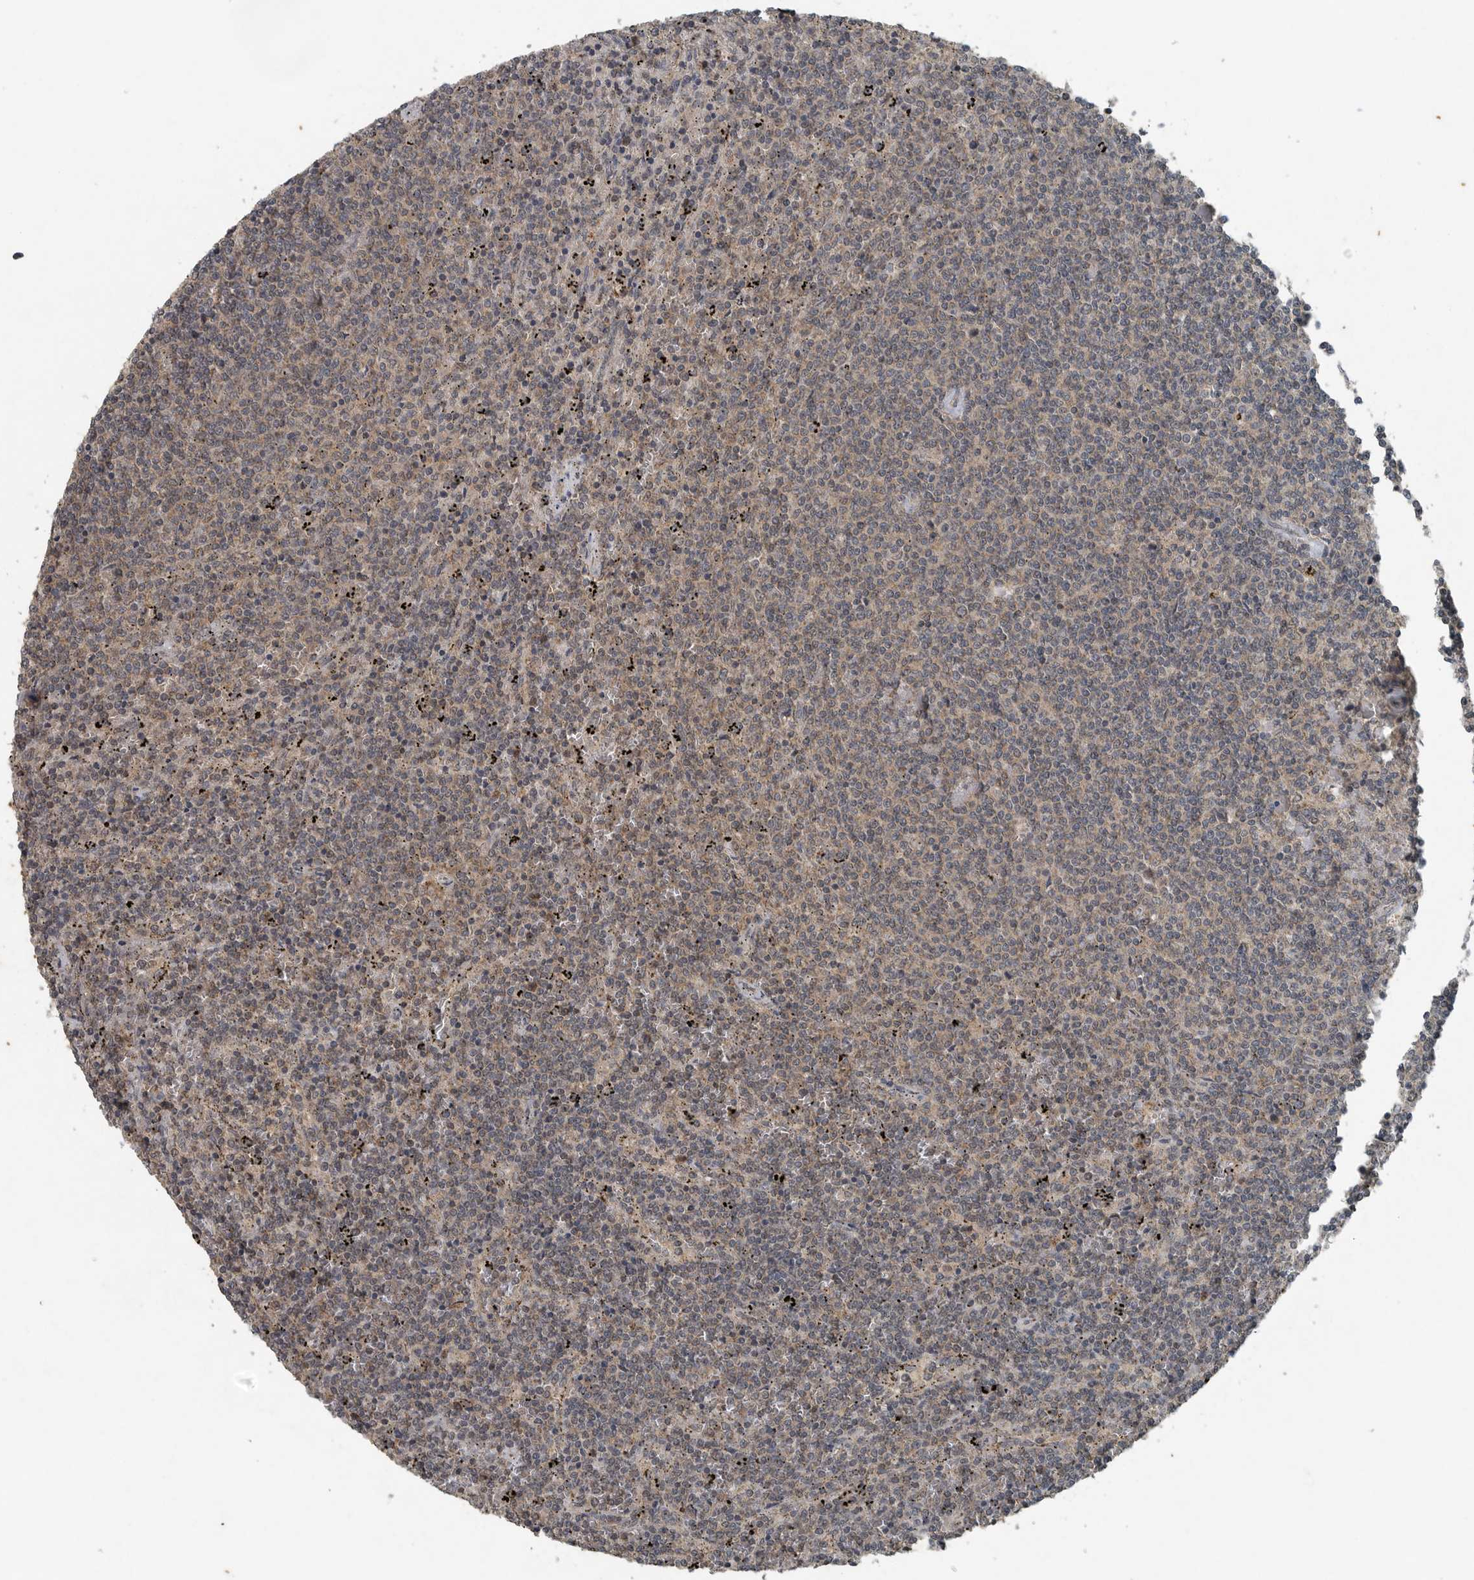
{"staining": {"intensity": "weak", "quantity": "25%-75%", "location": "cytoplasmic/membranous"}, "tissue": "lymphoma", "cell_type": "Tumor cells", "image_type": "cancer", "snomed": [{"axis": "morphology", "description": "Malignant lymphoma, non-Hodgkin's type, Low grade"}, {"axis": "topography", "description": "Spleen"}], "caption": "High-power microscopy captured an immunohistochemistry (IHC) histopathology image of lymphoma, revealing weak cytoplasmic/membranous positivity in approximately 25%-75% of tumor cells.", "gene": "IL6ST", "patient": {"sex": "female", "age": 50}}